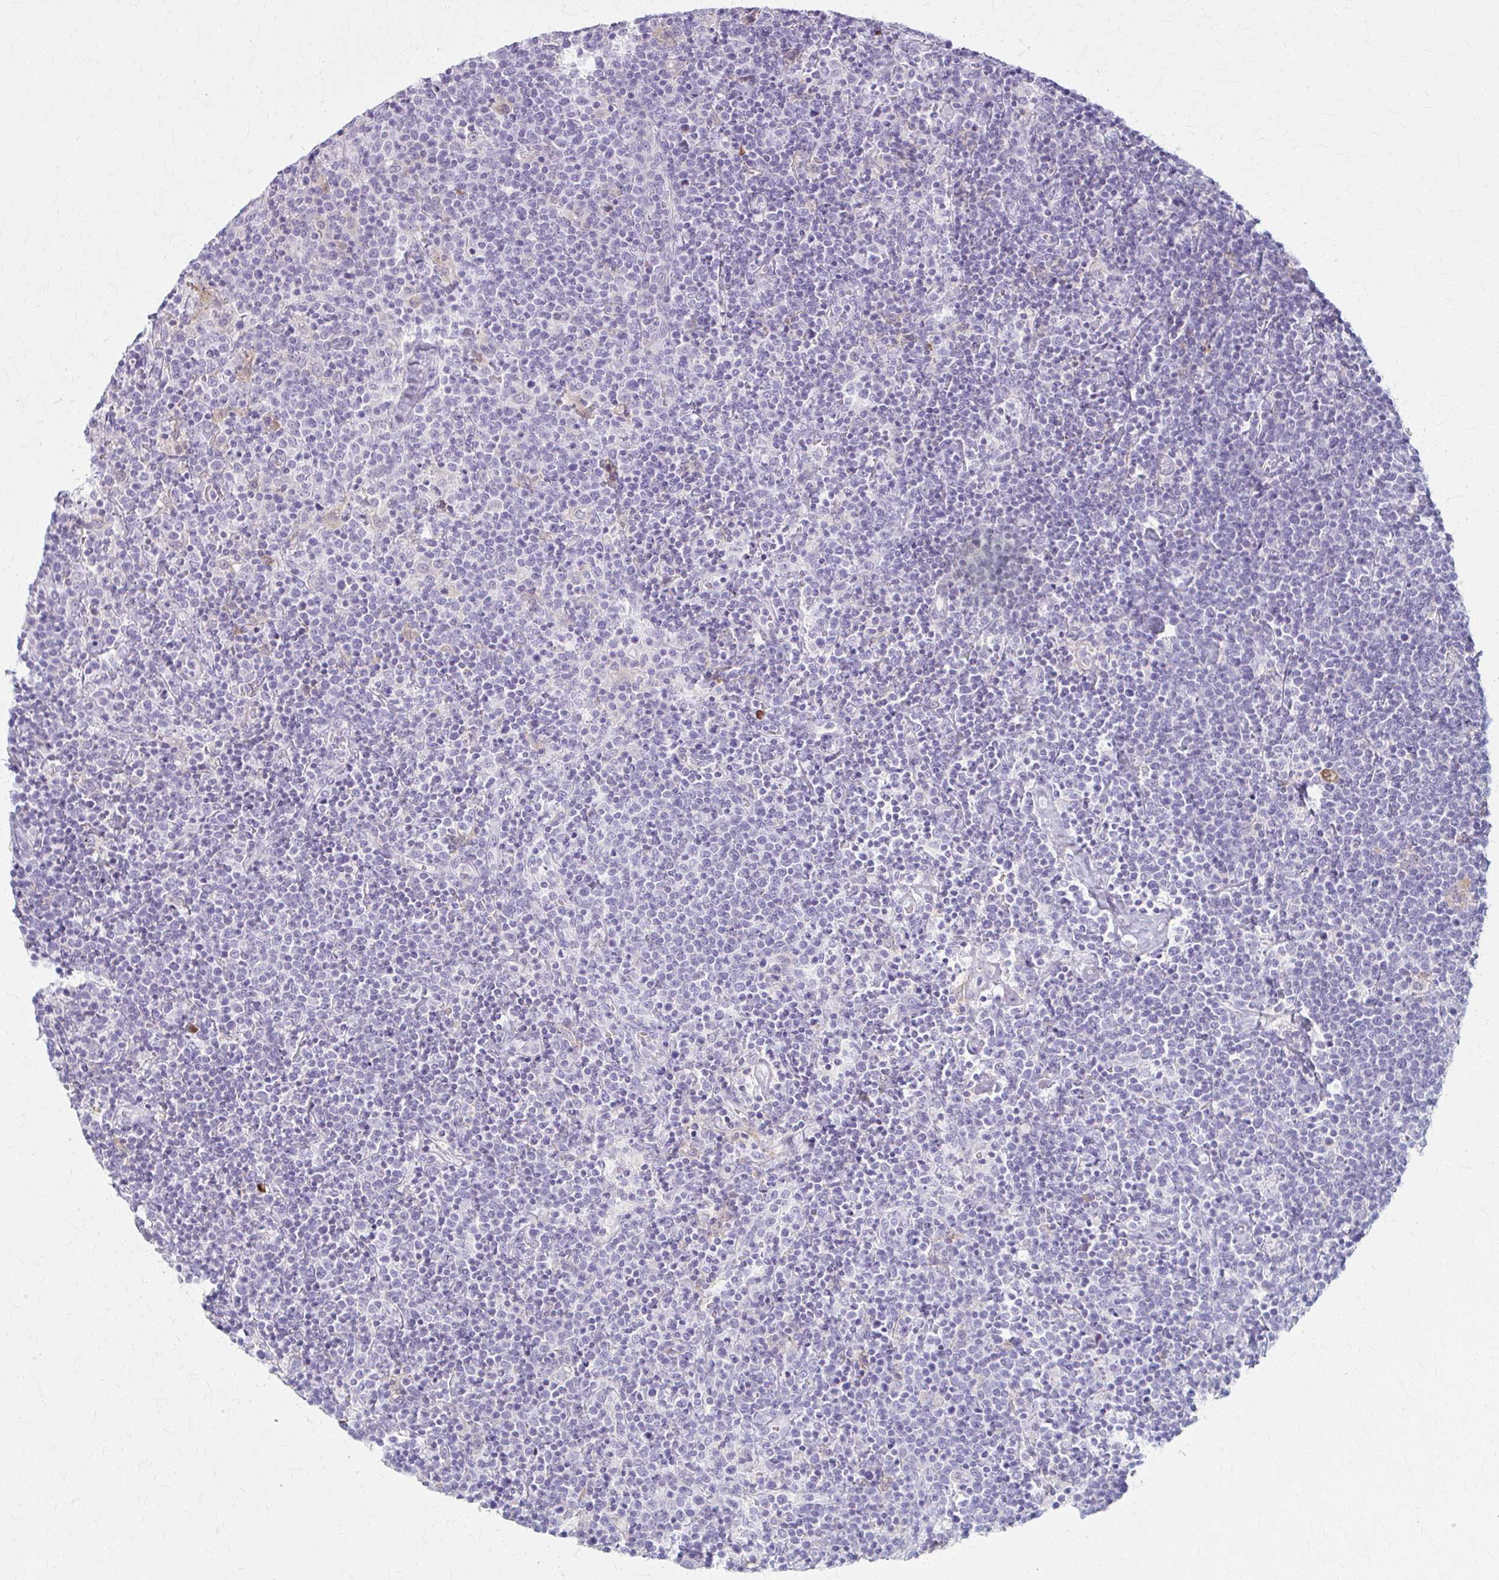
{"staining": {"intensity": "negative", "quantity": "none", "location": "none"}, "tissue": "lymphoma", "cell_type": "Tumor cells", "image_type": "cancer", "snomed": [{"axis": "morphology", "description": "Malignant lymphoma, non-Hodgkin's type, High grade"}, {"axis": "topography", "description": "Lymph node"}], "caption": "Immunohistochemical staining of lymphoma displays no significant staining in tumor cells. (Immunohistochemistry, brightfield microscopy, high magnification).", "gene": "LDLRAP1", "patient": {"sex": "male", "age": 61}}